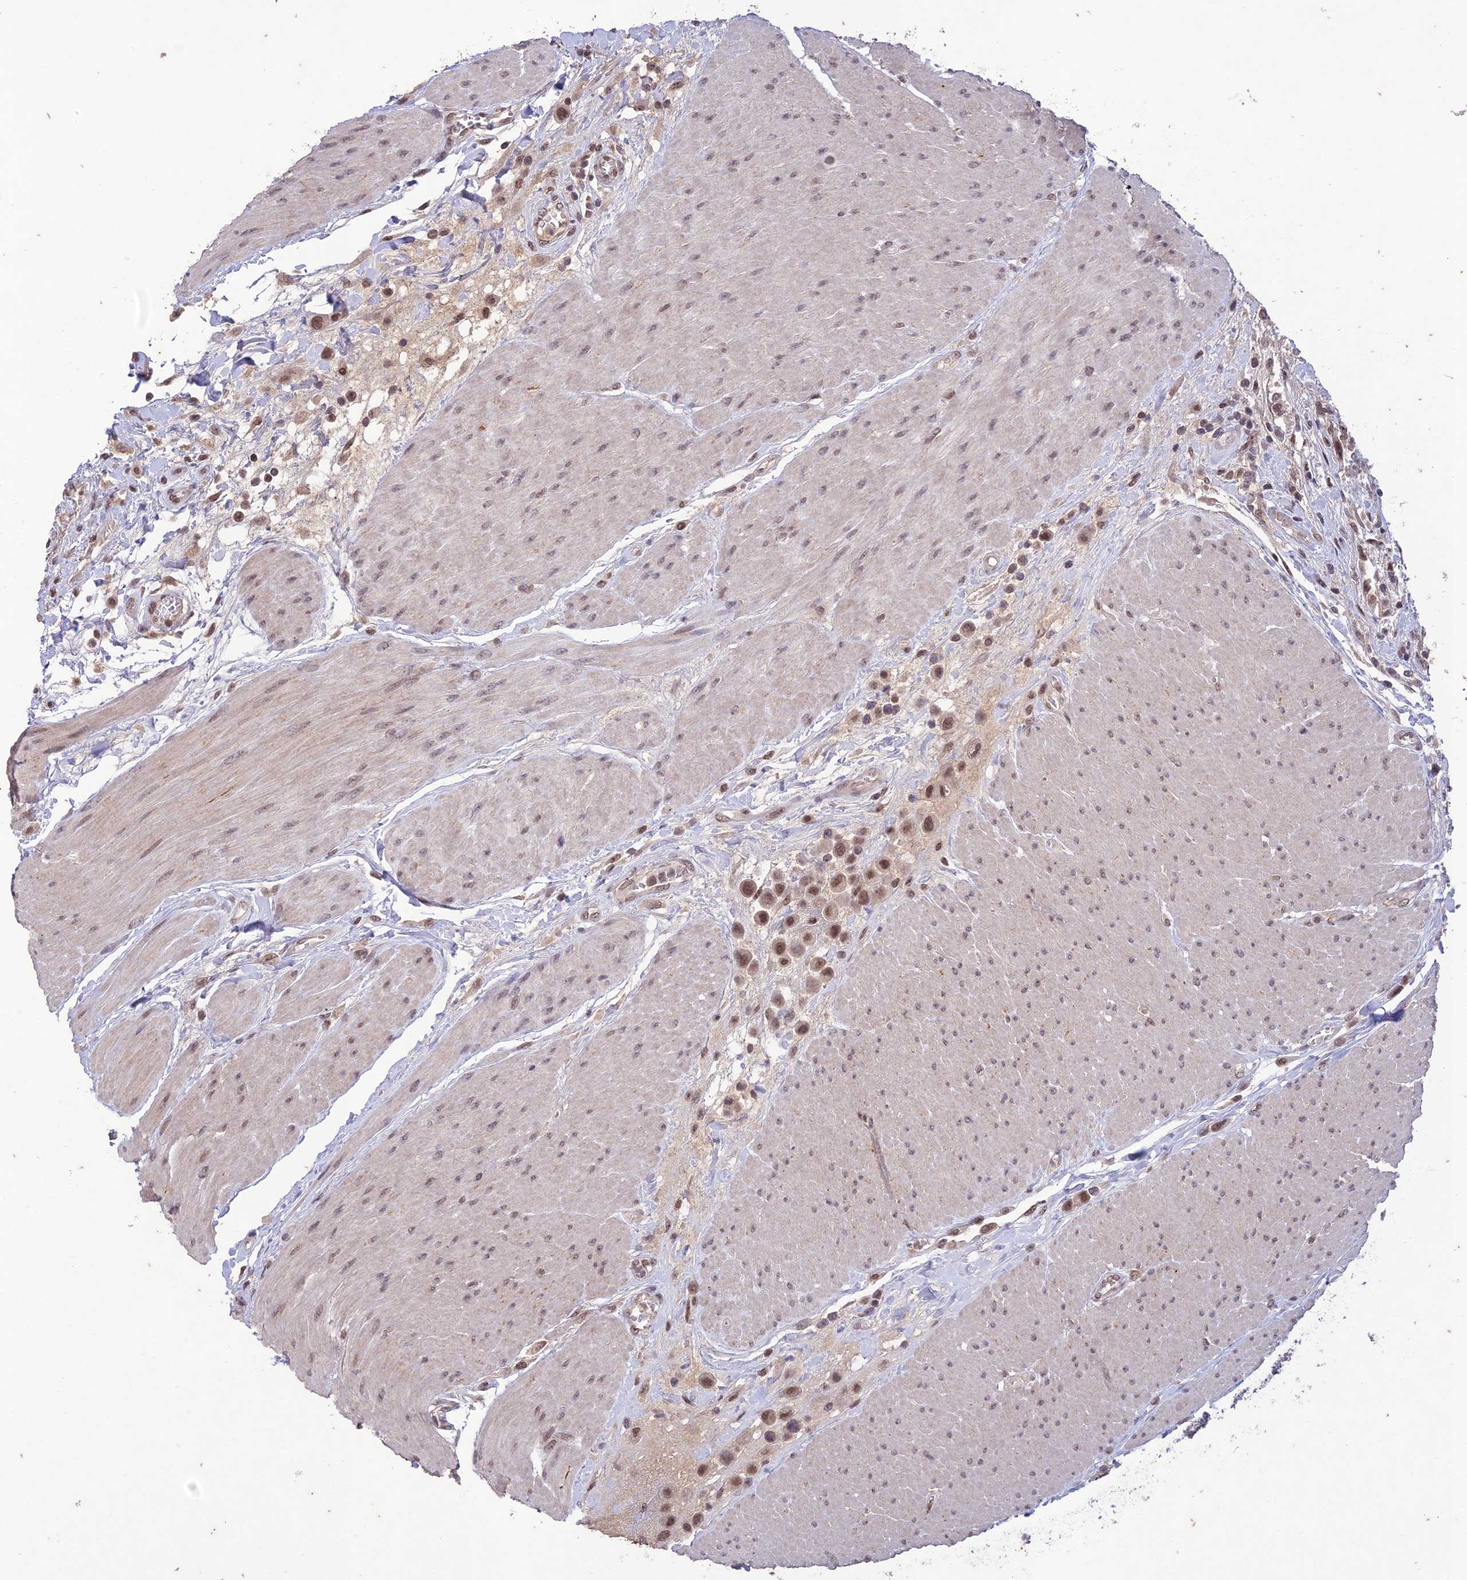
{"staining": {"intensity": "moderate", "quantity": ">75%", "location": "nuclear"}, "tissue": "urothelial cancer", "cell_type": "Tumor cells", "image_type": "cancer", "snomed": [{"axis": "morphology", "description": "Urothelial carcinoma, High grade"}, {"axis": "topography", "description": "Urinary bladder"}], "caption": "This is an image of IHC staining of urothelial cancer, which shows moderate staining in the nuclear of tumor cells.", "gene": "POP4", "patient": {"sex": "male", "age": 50}}